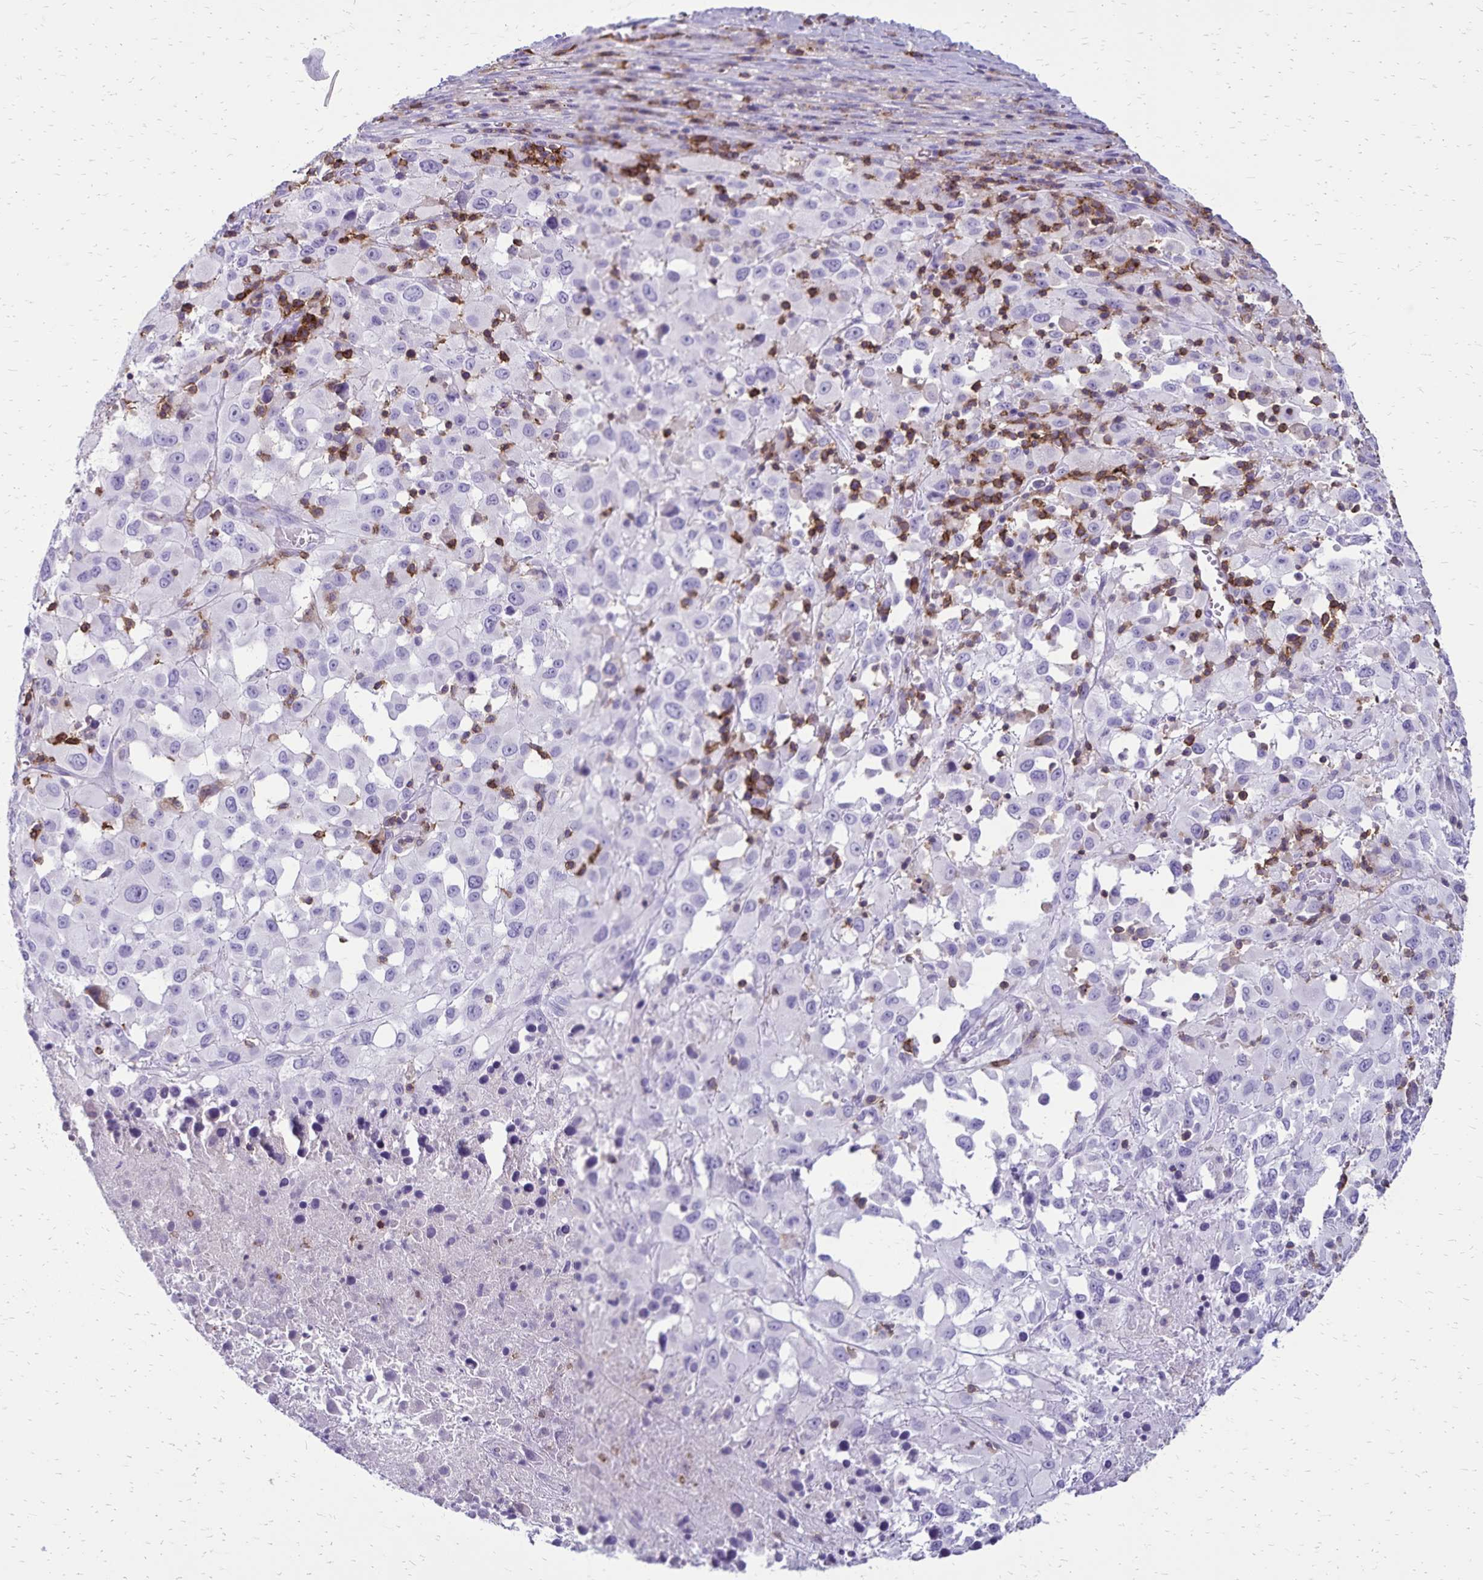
{"staining": {"intensity": "negative", "quantity": "none", "location": "none"}, "tissue": "melanoma", "cell_type": "Tumor cells", "image_type": "cancer", "snomed": [{"axis": "morphology", "description": "Malignant melanoma, Metastatic site"}, {"axis": "topography", "description": "Soft tissue"}], "caption": "The immunohistochemistry (IHC) histopathology image has no significant expression in tumor cells of melanoma tissue.", "gene": "CD27", "patient": {"sex": "male", "age": 50}}